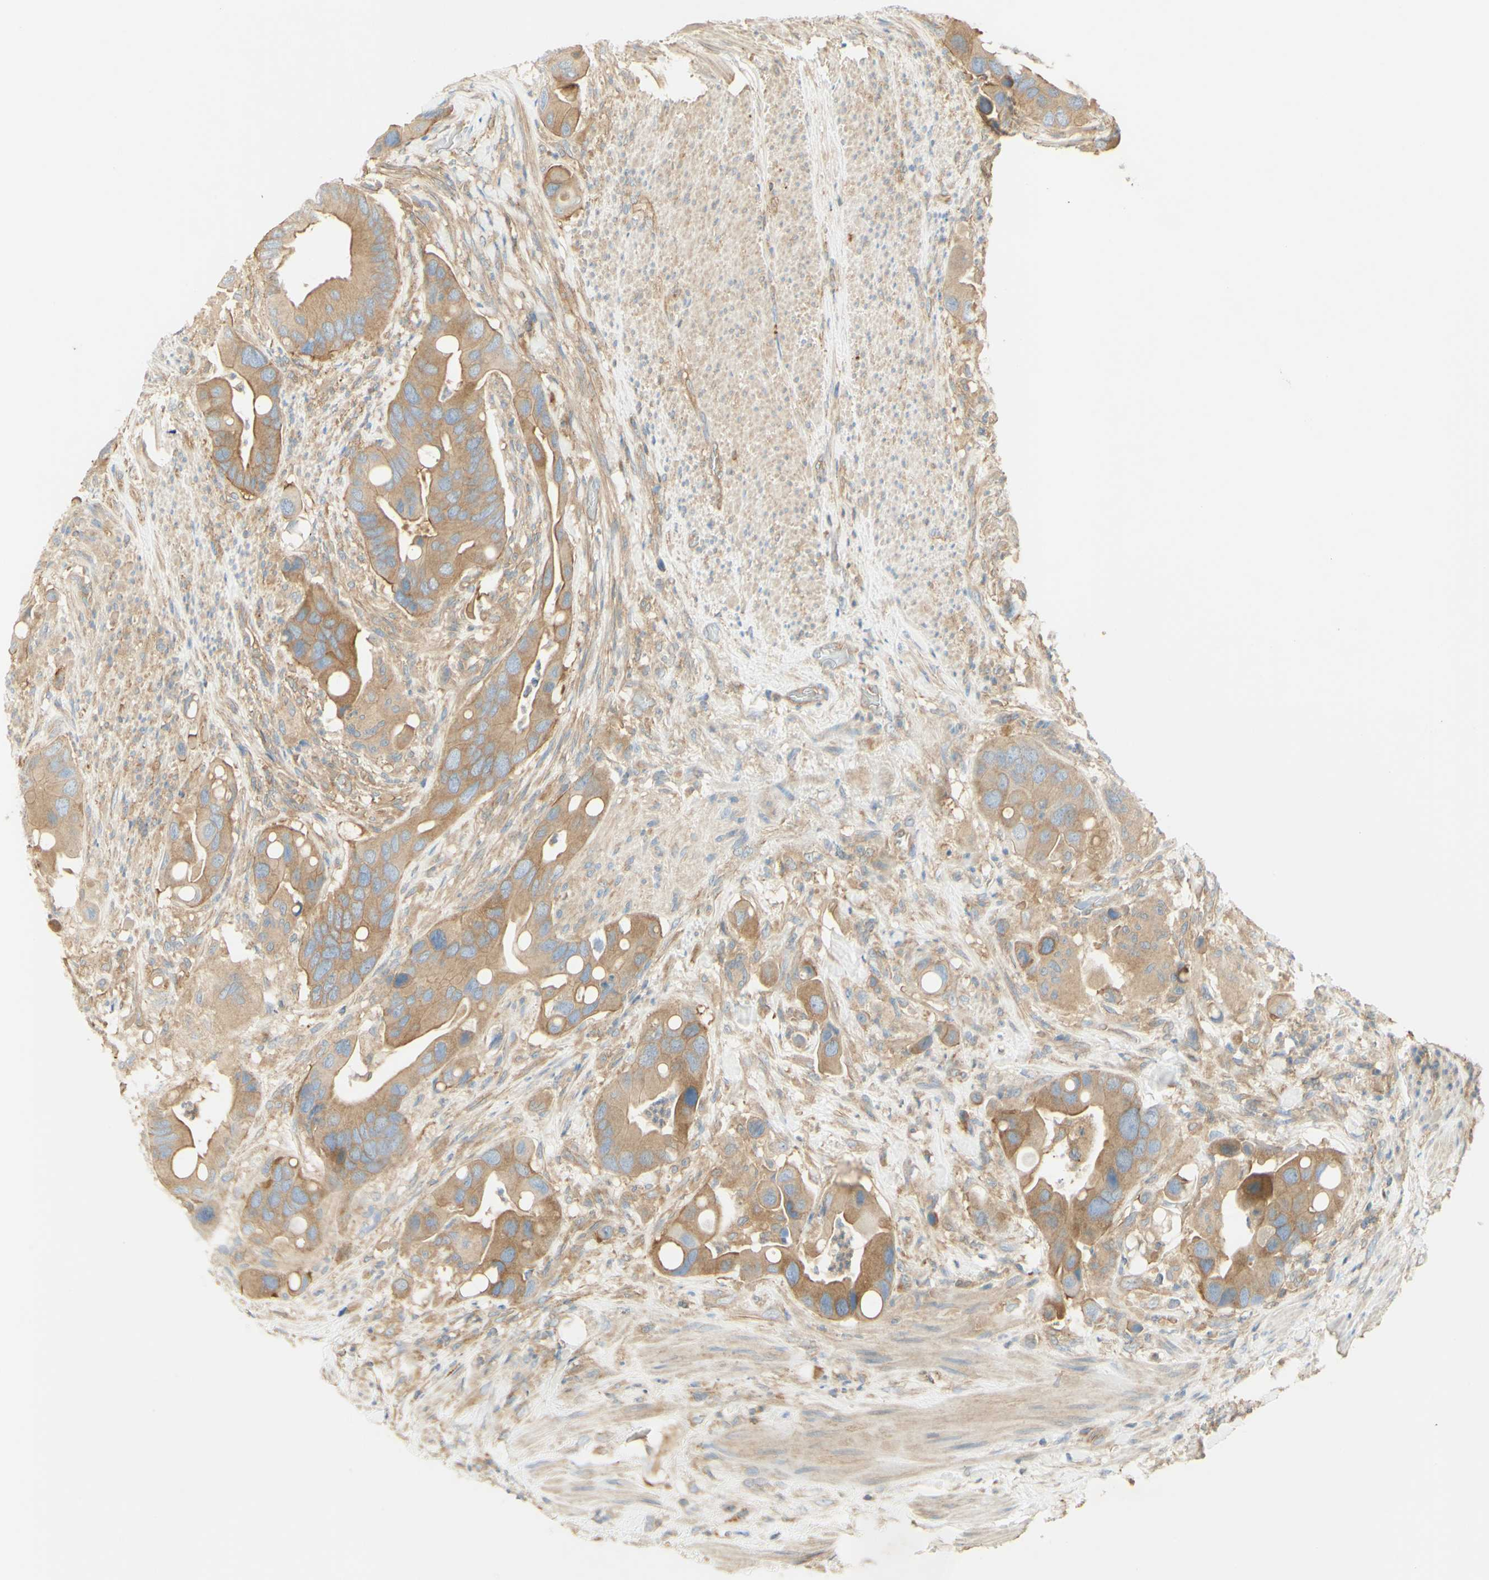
{"staining": {"intensity": "moderate", "quantity": ">75%", "location": "cytoplasmic/membranous"}, "tissue": "colorectal cancer", "cell_type": "Tumor cells", "image_type": "cancer", "snomed": [{"axis": "morphology", "description": "Adenocarcinoma, NOS"}, {"axis": "topography", "description": "Rectum"}], "caption": "Adenocarcinoma (colorectal) stained with immunohistochemistry shows moderate cytoplasmic/membranous staining in approximately >75% of tumor cells. The staining is performed using DAB brown chromogen to label protein expression. The nuclei are counter-stained blue using hematoxylin.", "gene": "IKBKG", "patient": {"sex": "female", "age": 57}}